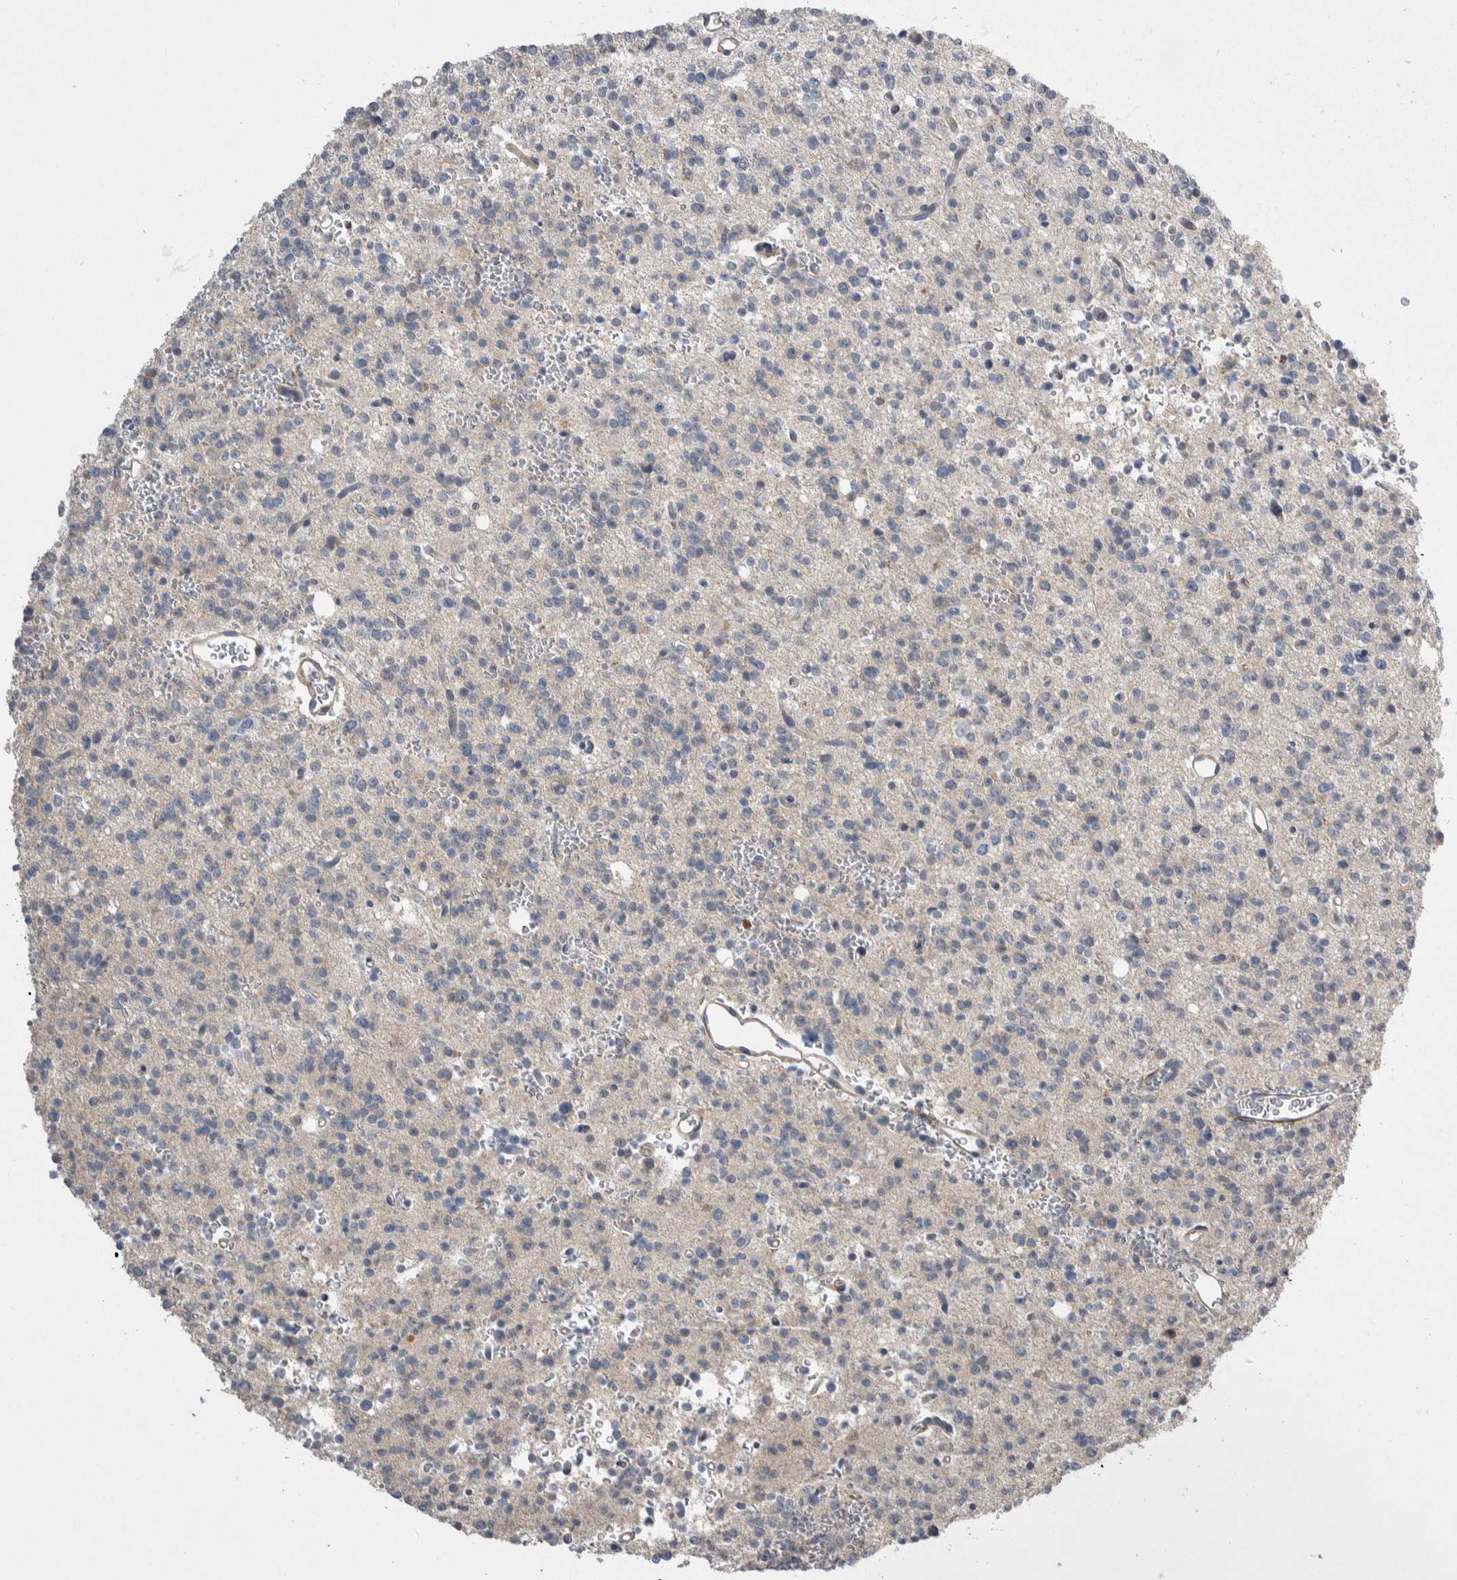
{"staining": {"intensity": "negative", "quantity": "none", "location": "none"}, "tissue": "glioma", "cell_type": "Tumor cells", "image_type": "cancer", "snomed": [{"axis": "morphology", "description": "Glioma, malignant, High grade"}, {"axis": "topography", "description": "Brain"}], "caption": "Immunohistochemistry (IHC) of glioma demonstrates no expression in tumor cells.", "gene": "CEP131", "patient": {"sex": "female", "age": 62}}